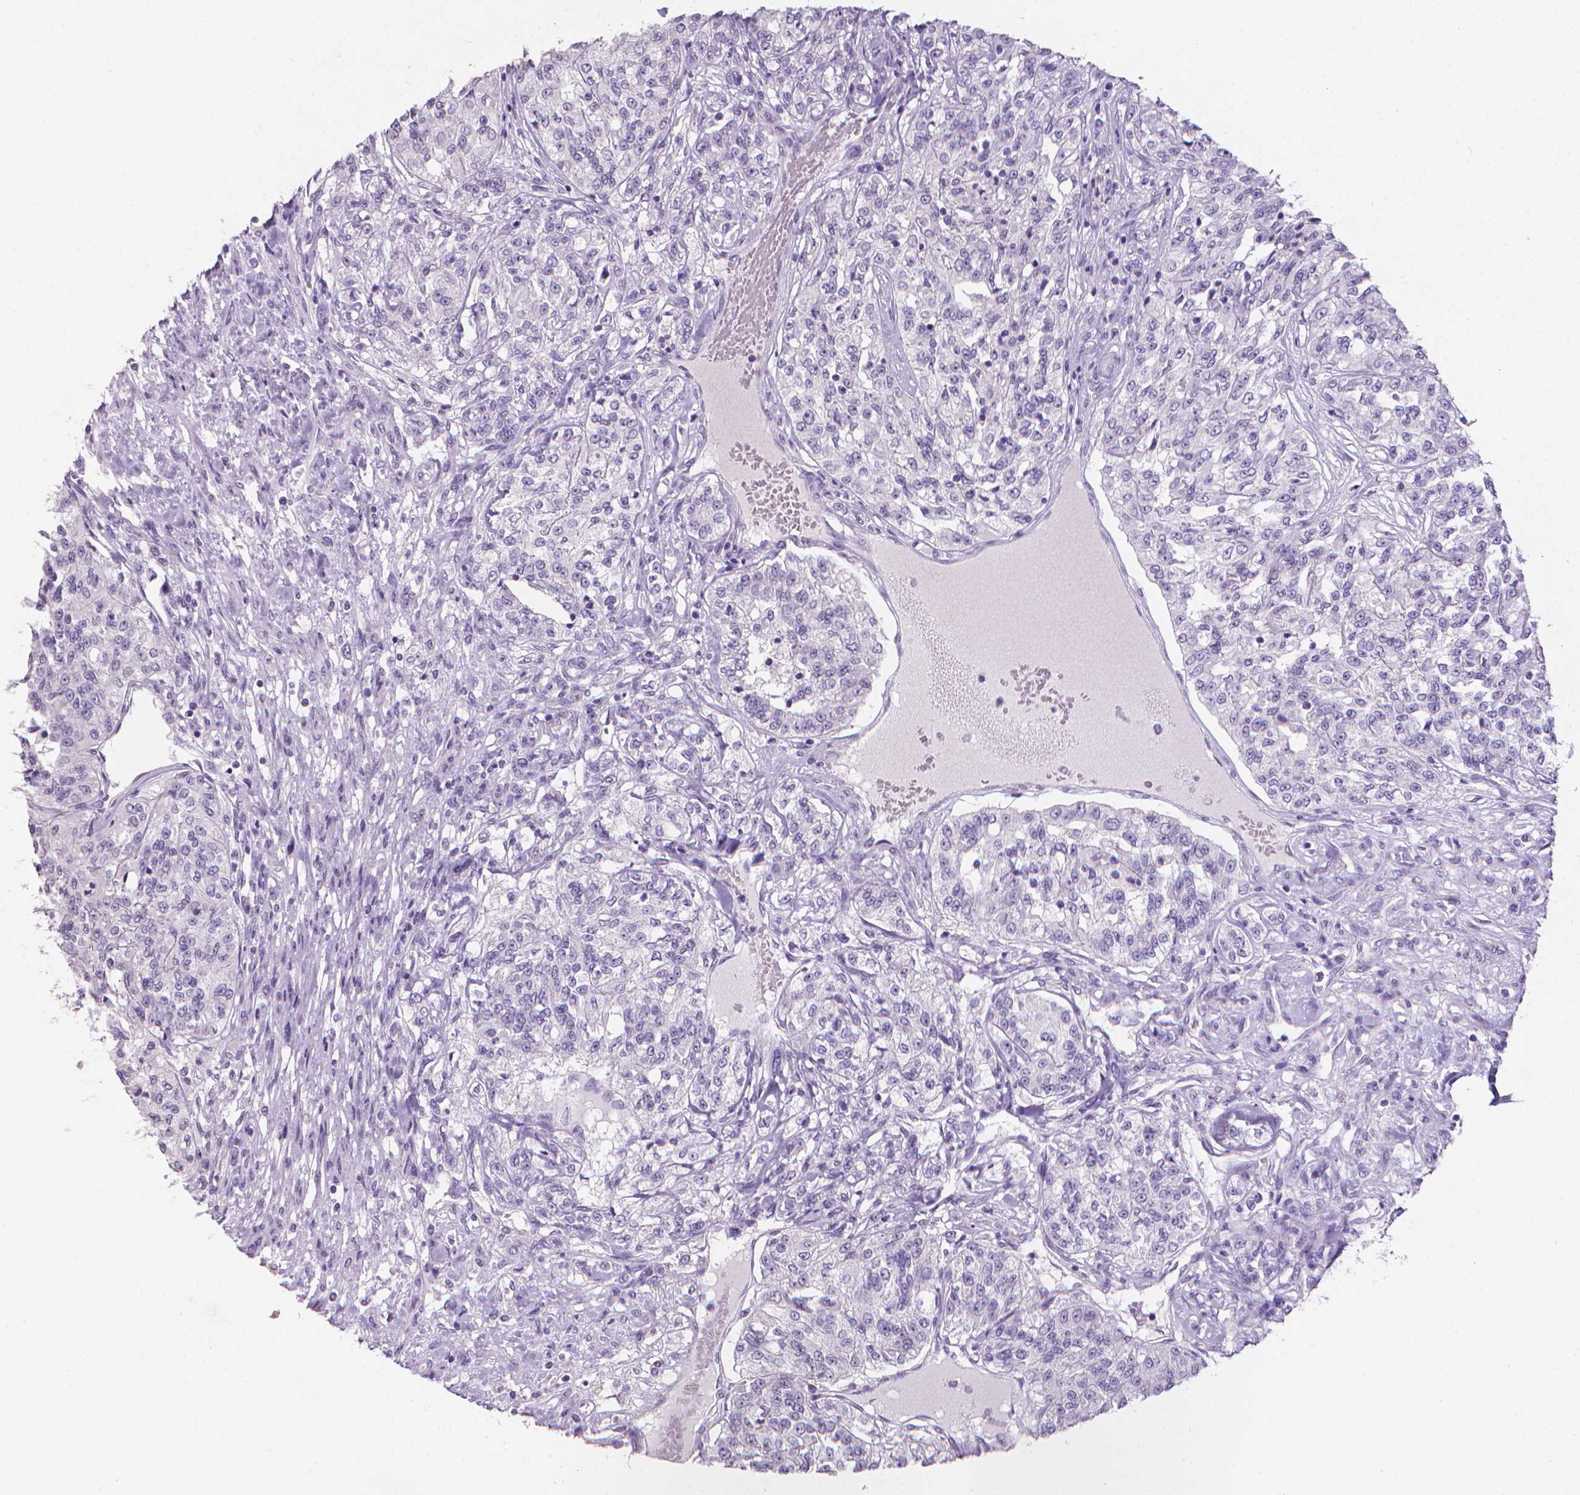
{"staining": {"intensity": "negative", "quantity": "none", "location": "none"}, "tissue": "renal cancer", "cell_type": "Tumor cells", "image_type": "cancer", "snomed": [{"axis": "morphology", "description": "Adenocarcinoma, NOS"}, {"axis": "topography", "description": "Kidney"}], "caption": "Tumor cells are negative for brown protein staining in adenocarcinoma (renal). (DAB (3,3'-diaminobenzidine) IHC, high magnification).", "gene": "XPNPEP2", "patient": {"sex": "female", "age": 63}}